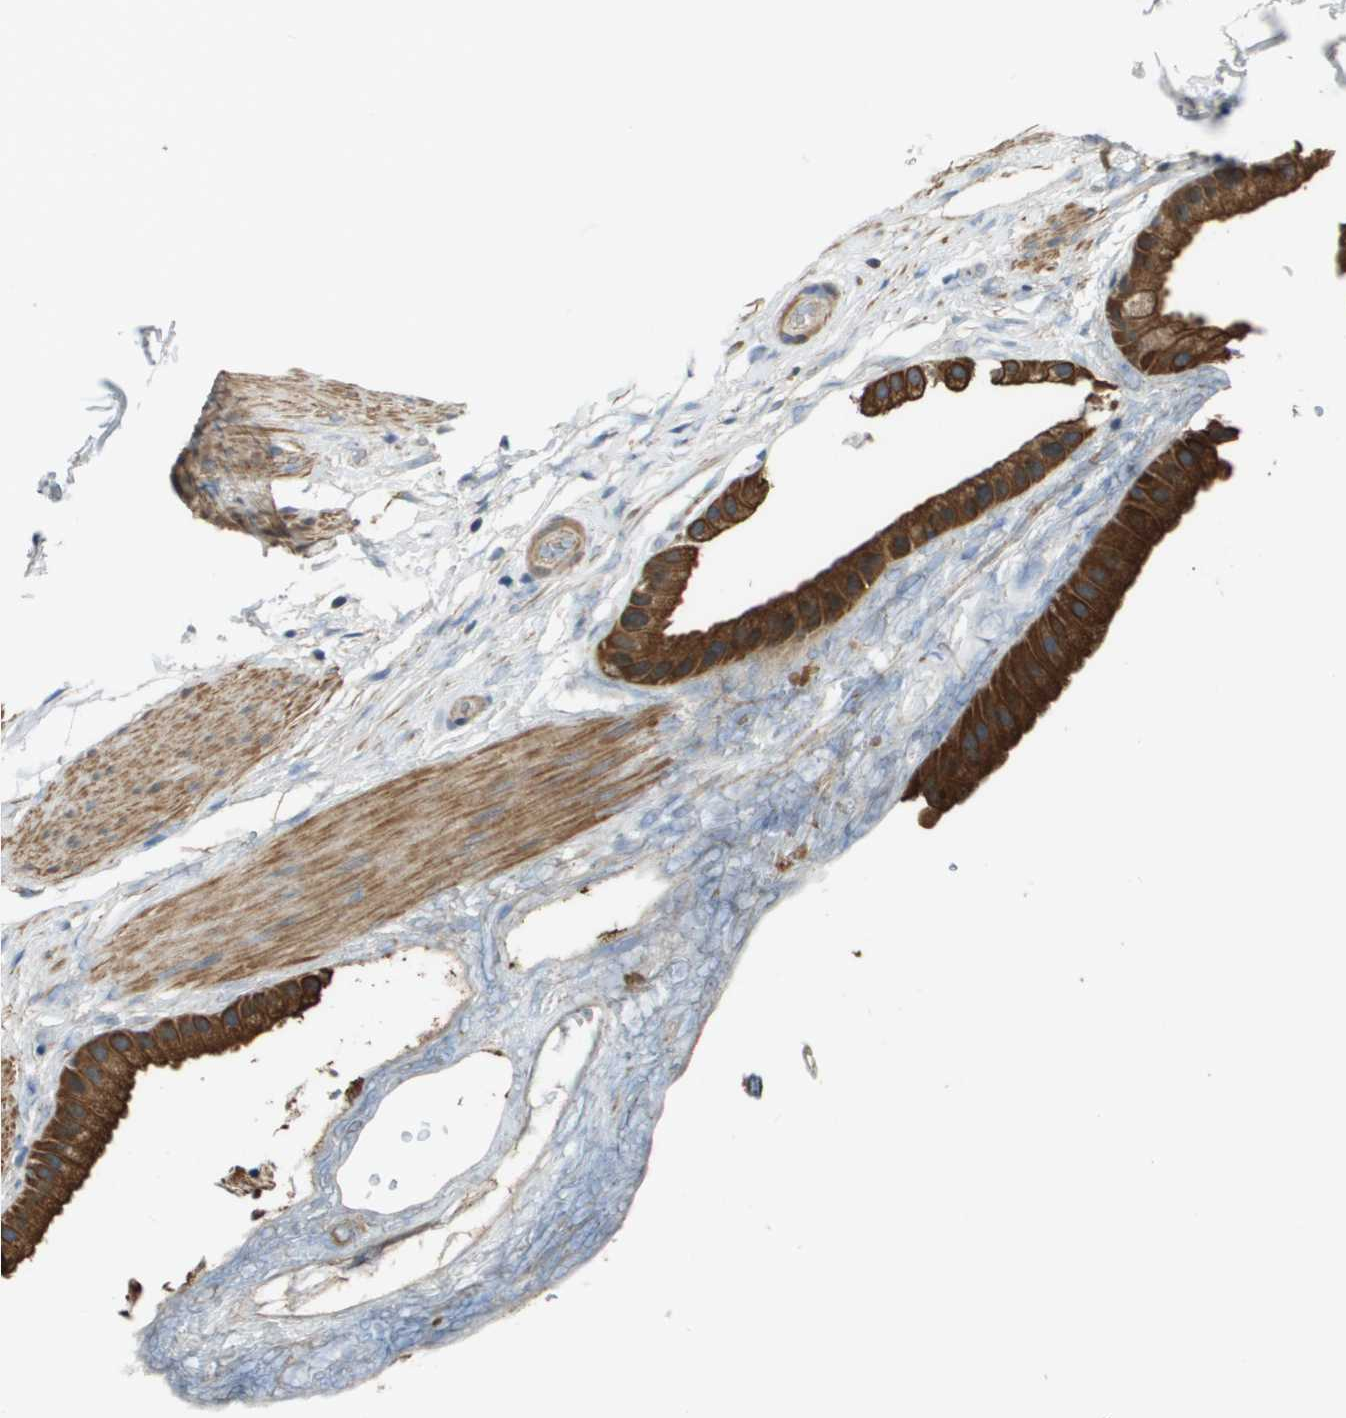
{"staining": {"intensity": "strong", "quantity": ">75%", "location": "cytoplasmic/membranous"}, "tissue": "gallbladder", "cell_type": "Glandular cells", "image_type": "normal", "snomed": [{"axis": "morphology", "description": "Normal tissue, NOS"}, {"axis": "topography", "description": "Gallbladder"}], "caption": "Glandular cells demonstrate high levels of strong cytoplasmic/membranous staining in approximately >75% of cells in benign human gallbladder. (Brightfield microscopy of DAB IHC at high magnification).", "gene": "CDKN2C", "patient": {"sex": "female", "age": 64}}